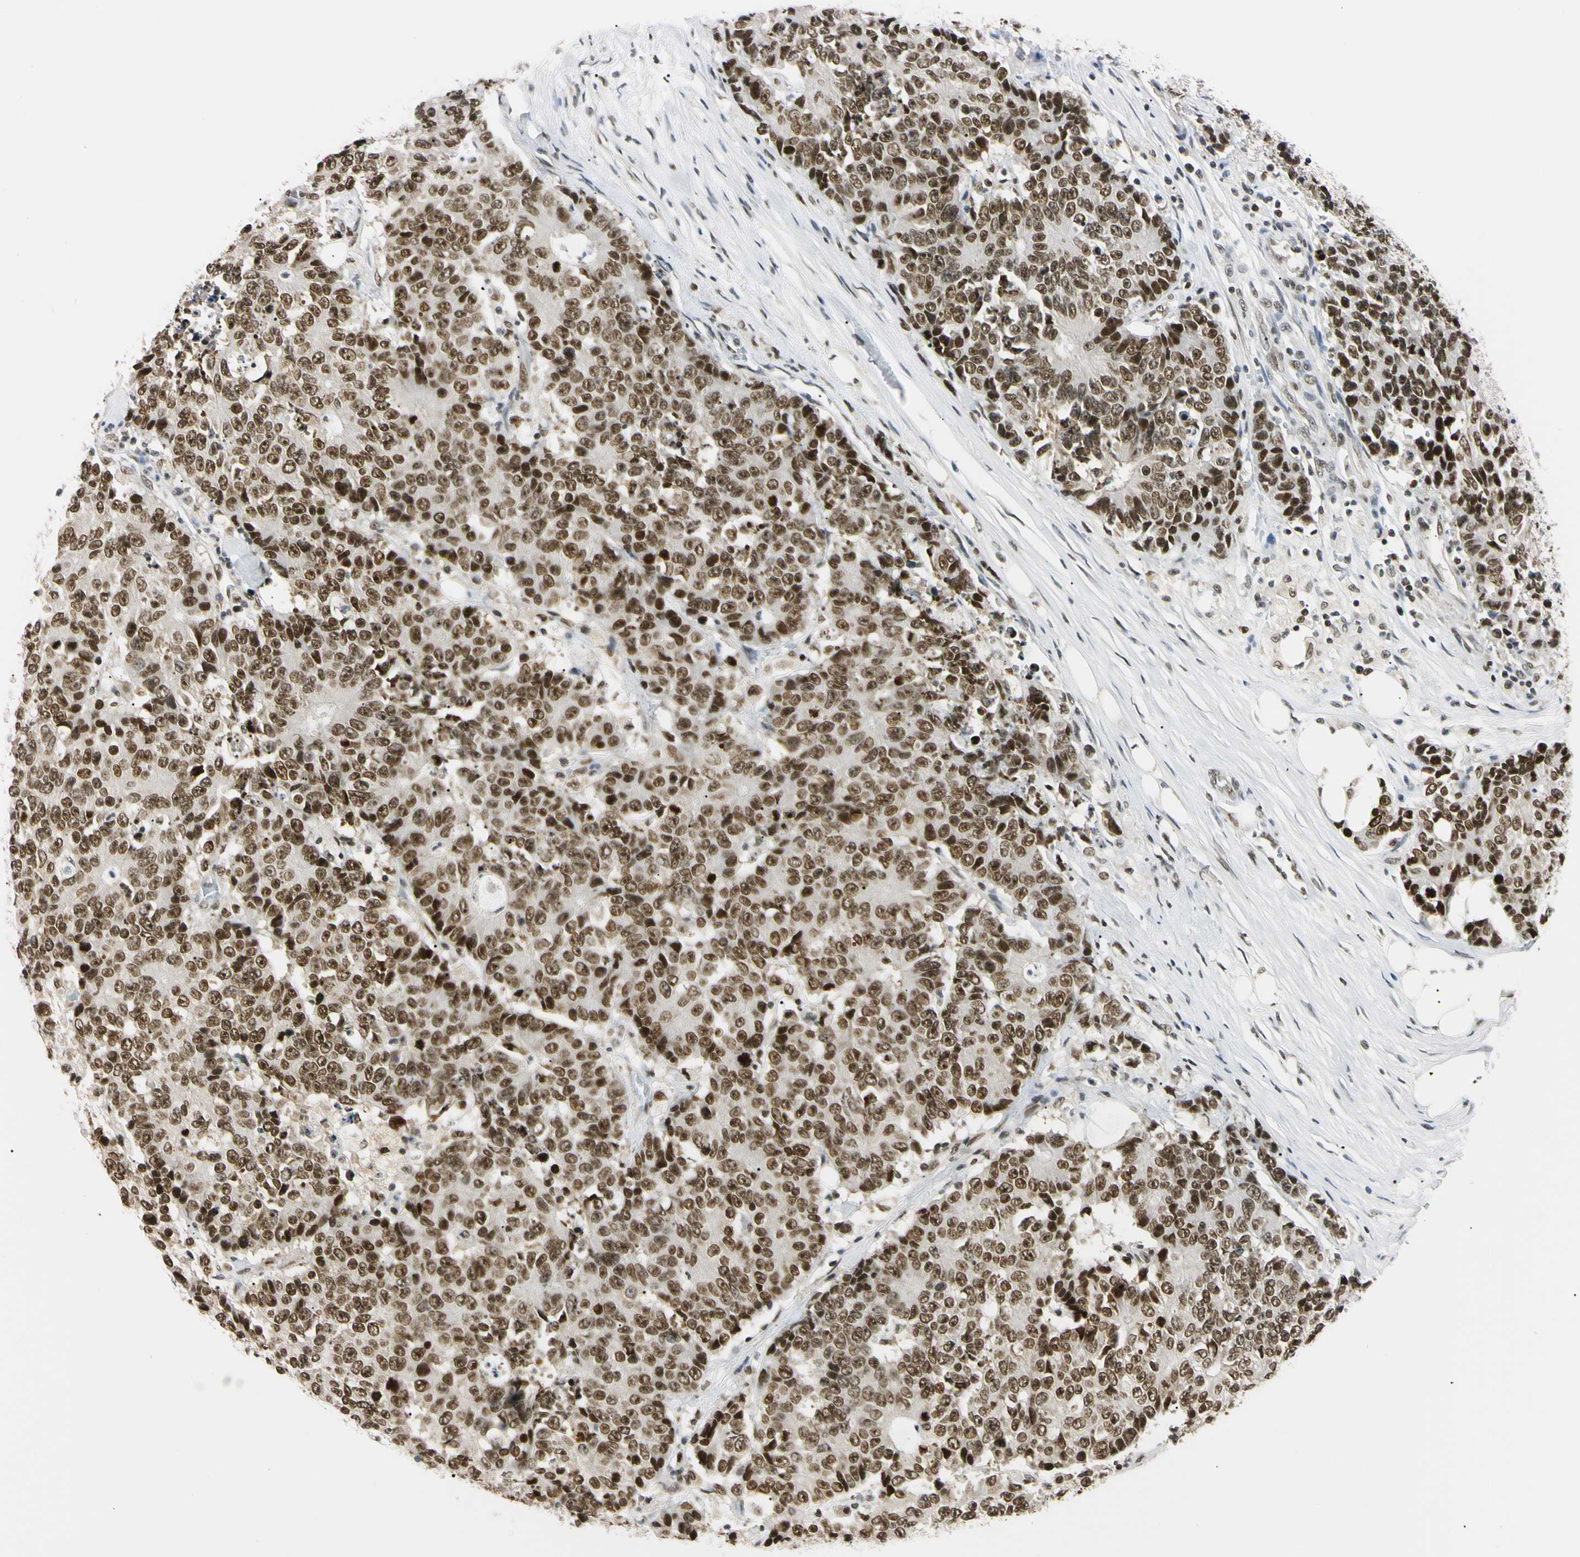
{"staining": {"intensity": "strong", "quantity": ">75%", "location": "nuclear"}, "tissue": "colorectal cancer", "cell_type": "Tumor cells", "image_type": "cancer", "snomed": [{"axis": "morphology", "description": "Adenocarcinoma, NOS"}, {"axis": "topography", "description": "Colon"}], "caption": "Strong nuclear expression for a protein is identified in approximately >75% of tumor cells of colorectal cancer using immunohistochemistry.", "gene": "SMARCA5", "patient": {"sex": "female", "age": 86}}